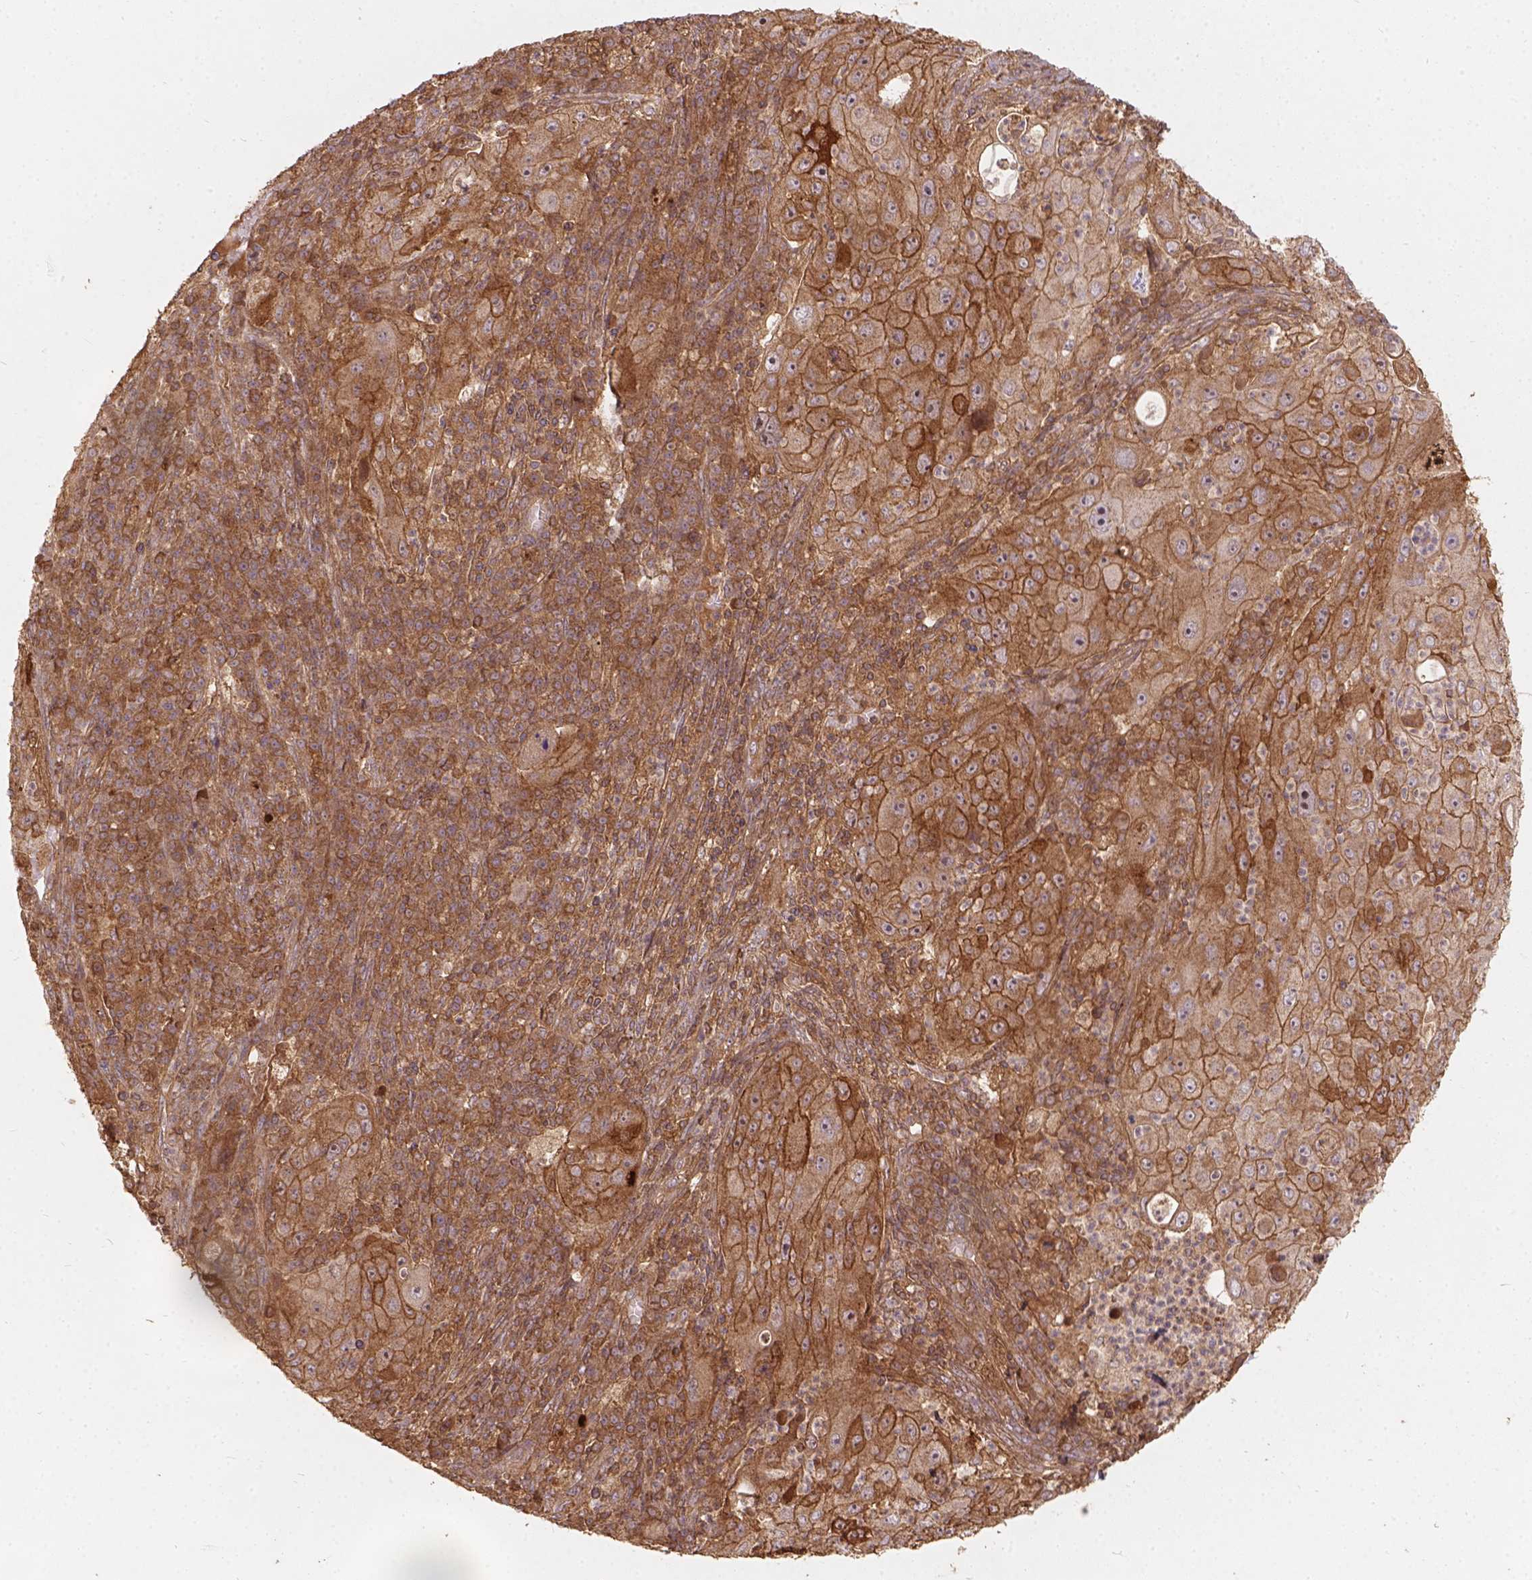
{"staining": {"intensity": "strong", "quantity": ">75%", "location": "cytoplasmic/membranous"}, "tissue": "lung cancer", "cell_type": "Tumor cells", "image_type": "cancer", "snomed": [{"axis": "morphology", "description": "Squamous cell carcinoma, NOS"}, {"axis": "topography", "description": "Lung"}], "caption": "The immunohistochemical stain labels strong cytoplasmic/membranous staining in tumor cells of squamous cell carcinoma (lung) tissue. (brown staining indicates protein expression, while blue staining denotes nuclei).", "gene": "XPR1", "patient": {"sex": "female", "age": 59}}